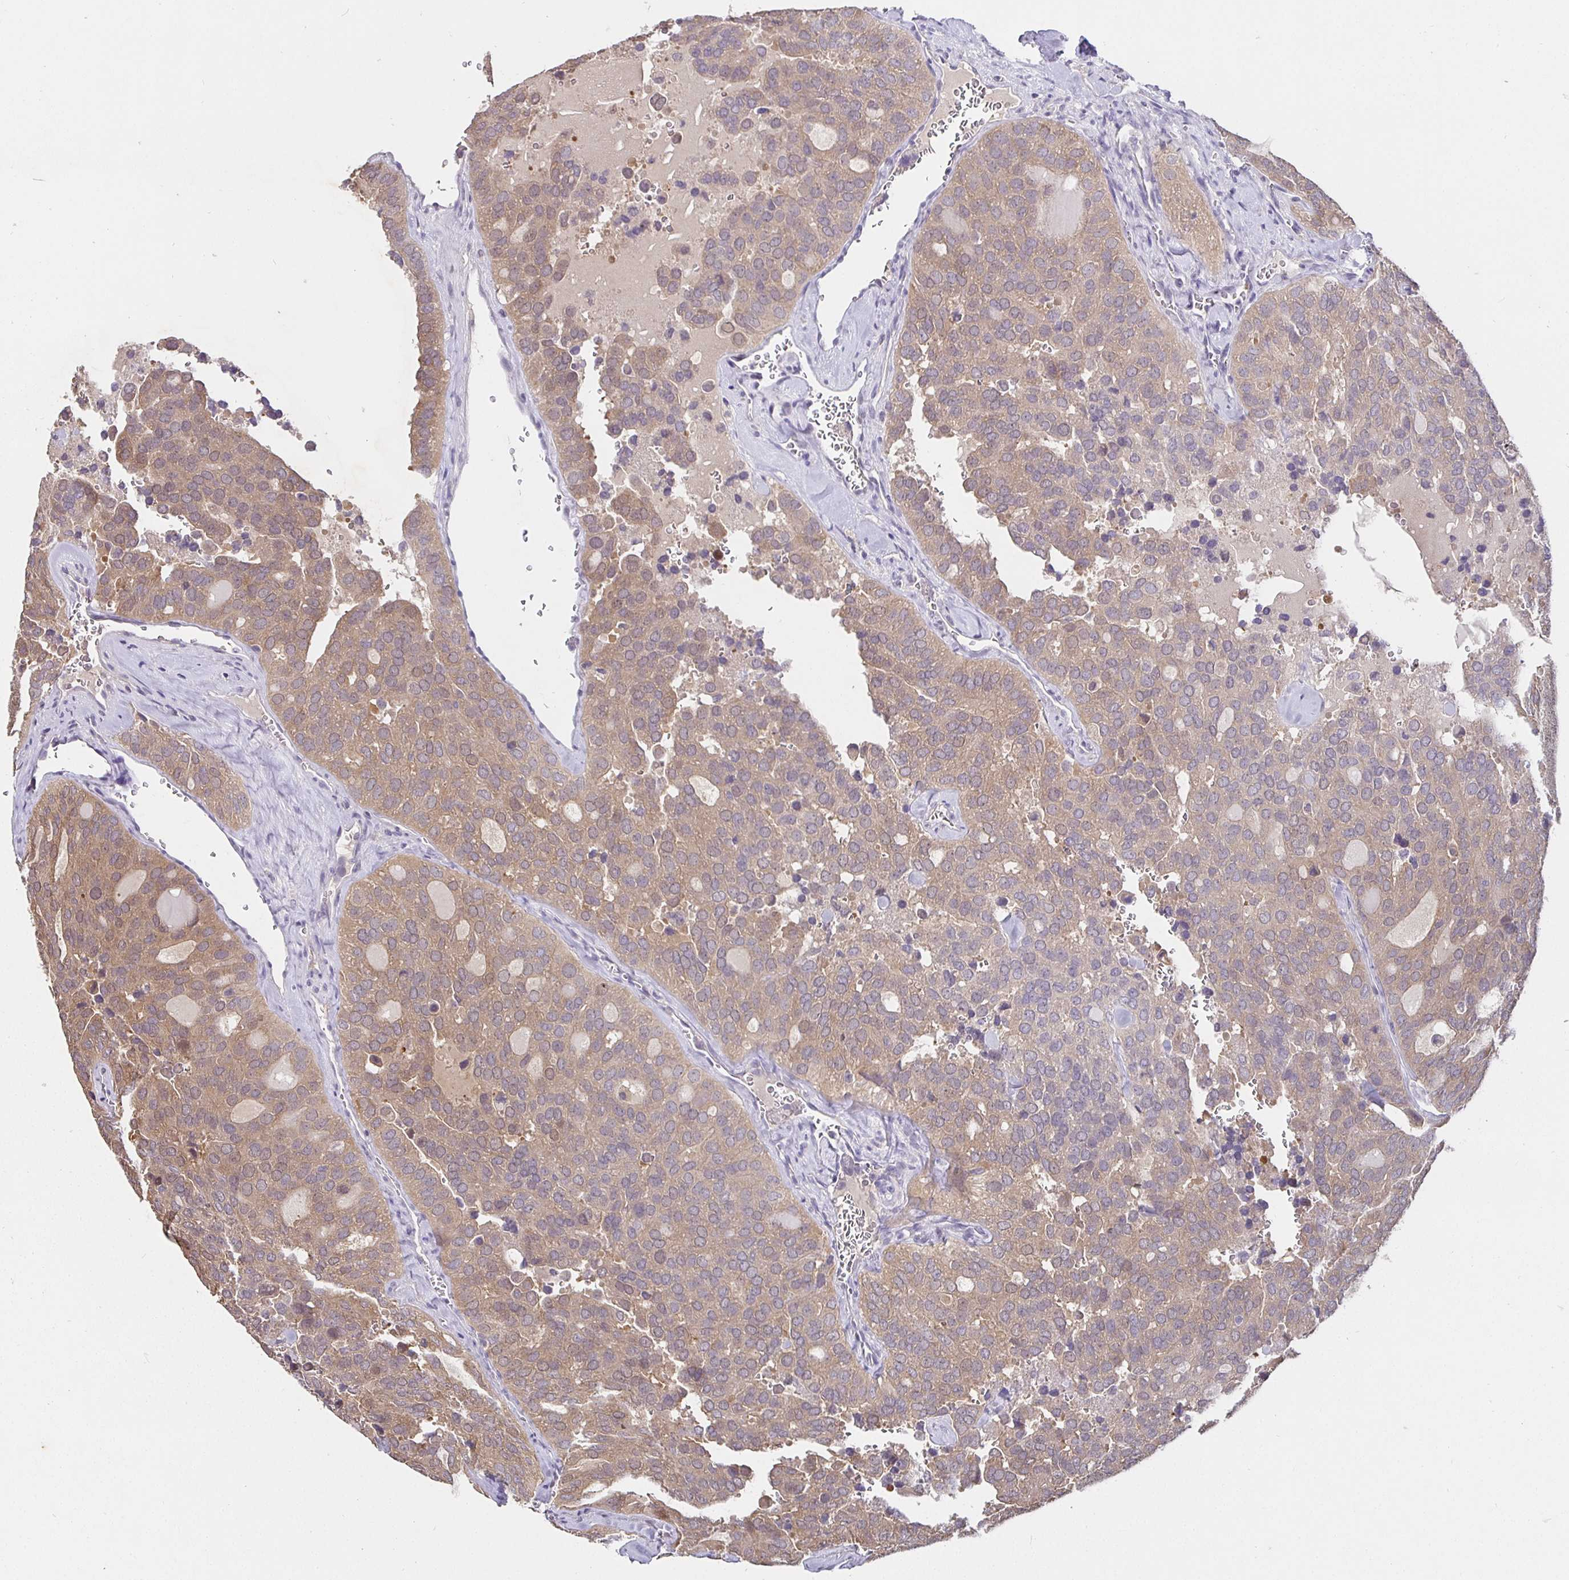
{"staining": {"intensity": "moderate", "quantity": ">75%", "location": "cytoplasmic/membranous"}, "tissue": "thyroid cancer", "cell_type": "Tumor cells", "image_type": "cancer", "snomed": [{"axis": "morphology", "description": "Follicular adenoma carcinoma, NOS"}, {"axis": "topography", "description": "Thyroid gland"}], "caption": "Brown immunohistochemical staining in human thyroid follicular adenoma carcinoma displays moderate cytoplasmic/membranous positivity in approximately >75% of tumor cells.", "gene": "SHISA4", "patient": {"sex": "male", "age": 75}}